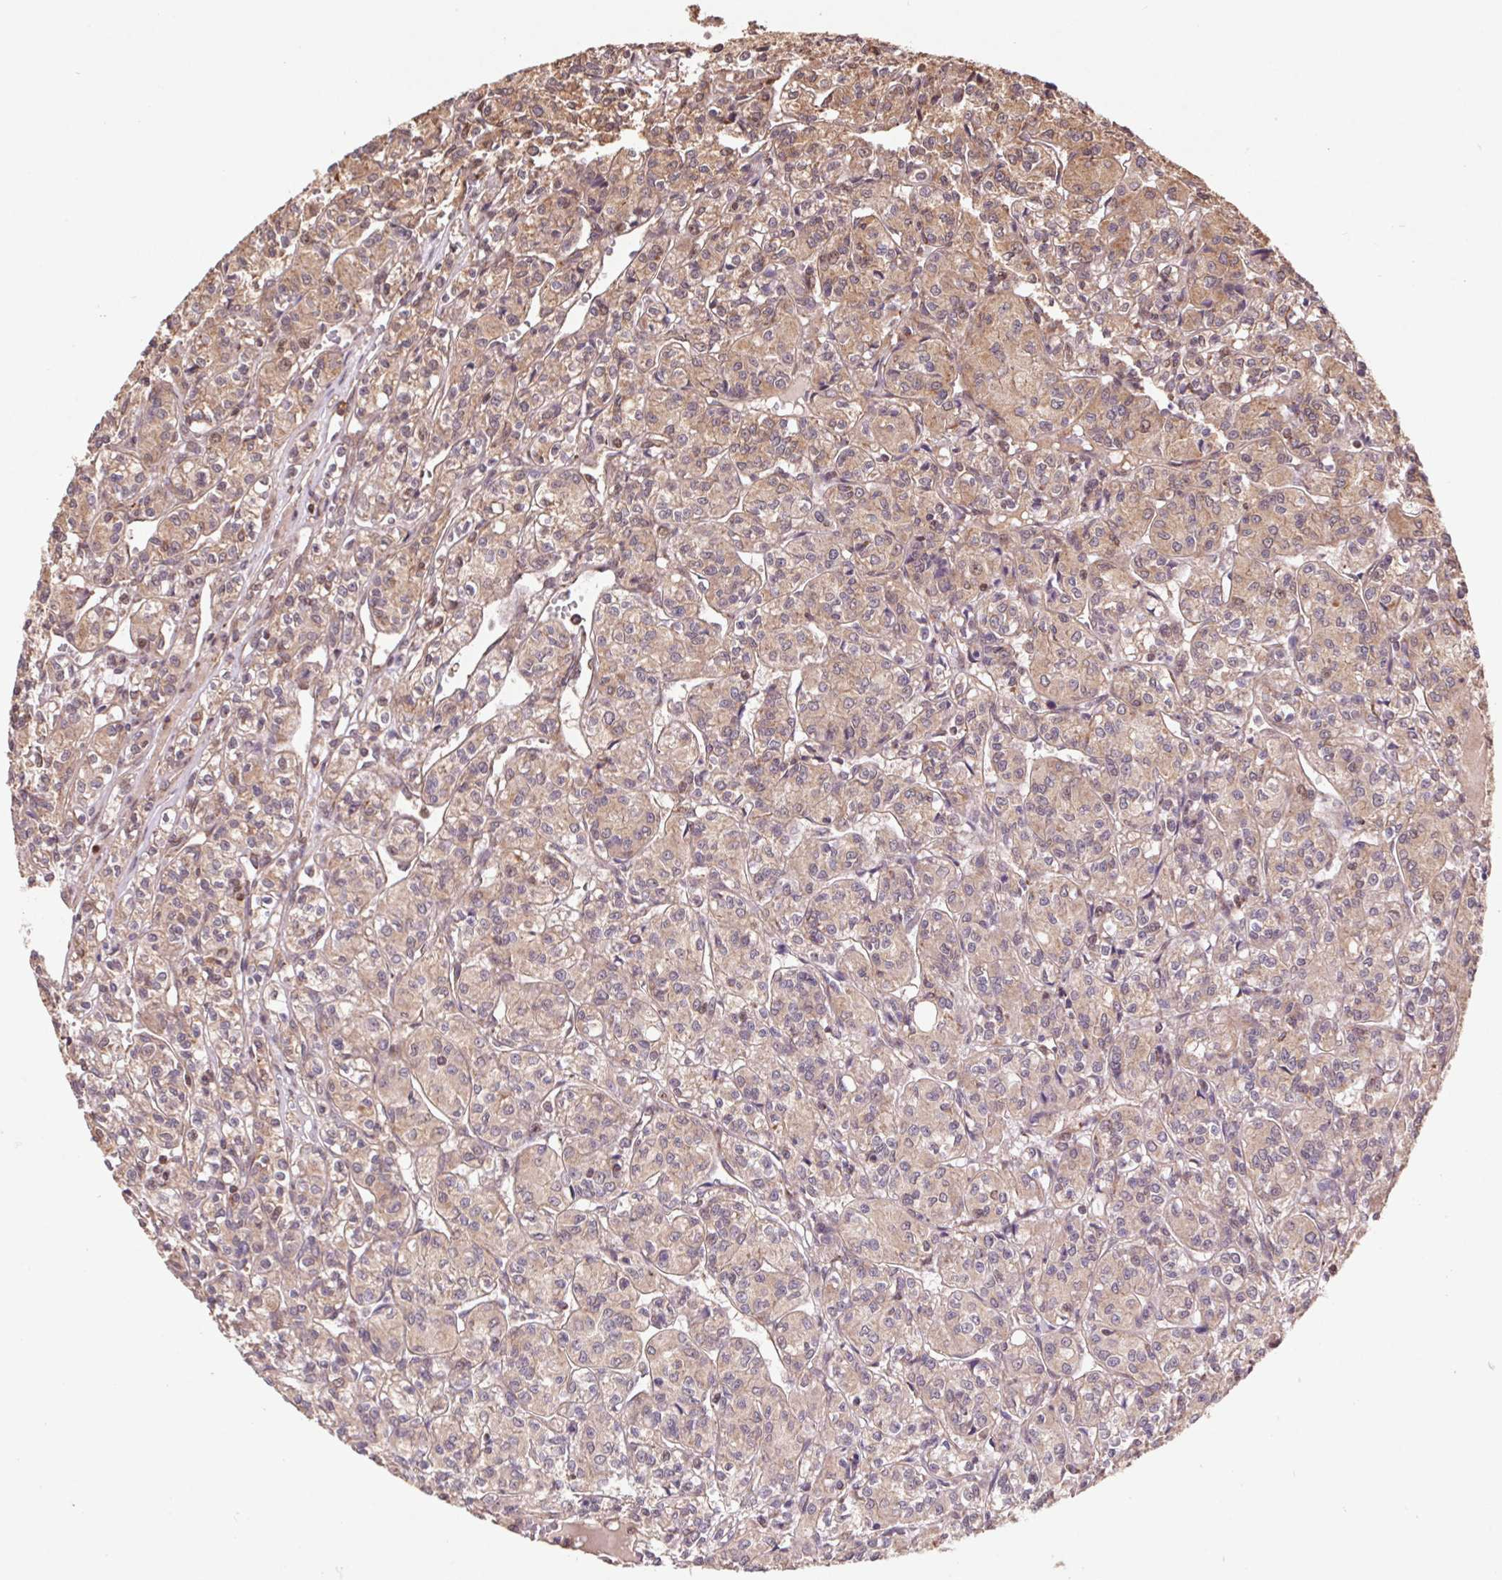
{"staining": {"intensity": "weak", "quantity": ">75%", "location": "cytoplasmic/membranous"}, "tissue": "renal cancer", "cell_type": "Tumor cells", "image_type": "cancer", "snomed": [{"axis": "morphology", "description": "Adenocarcinoma, NOS"}, {"axis": "topography", "description": "Kidney"}], "caption": "IHC of human renal cancer (adenocarcinoma) shows low levels of weak cytoplasmic/membranous expression in approximately >75% of tumor cells.", "gene": "PDHA1", "patient": {"sex": "male", "age": 36}}